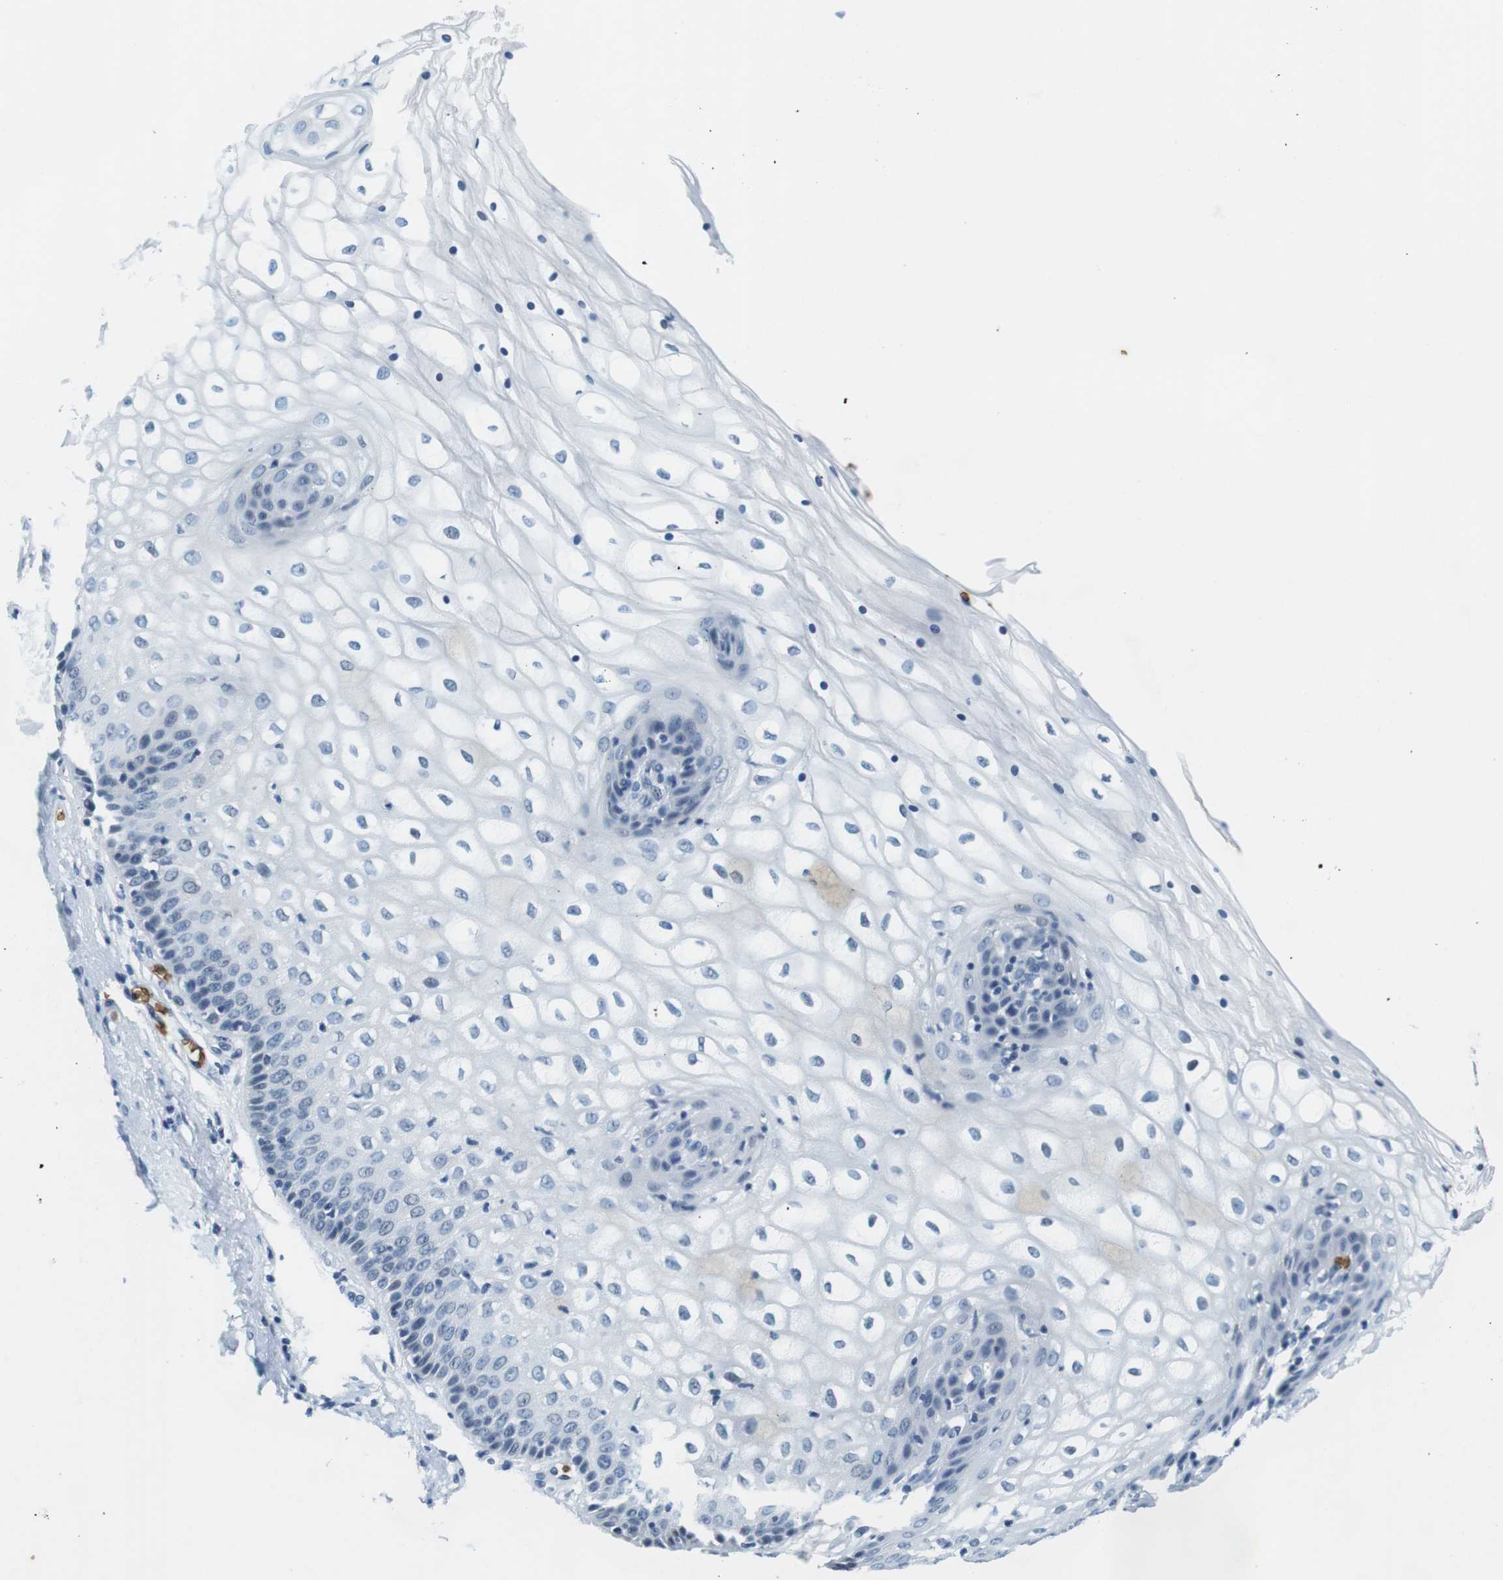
{"staining": {"intensity": "negative", "quantity": "none", "location": "none"}, "tissue": "vagina", "cell_type": "Squamous epithelial cells", "image_type": "normal", "snomed": [{"axis": "morphology", "description": "Normal tissue, NOS"}, {"axis": "topography", "description": "Vagina"}], "caption": "DAB immunohistochemical staining of unremarkable vagina exhibits no significant expression in squamous epithelial cells. (DAB IHC, high magnification).", "gene": "SLC4A1", "patient": {"sex": "female", "age": 34}}